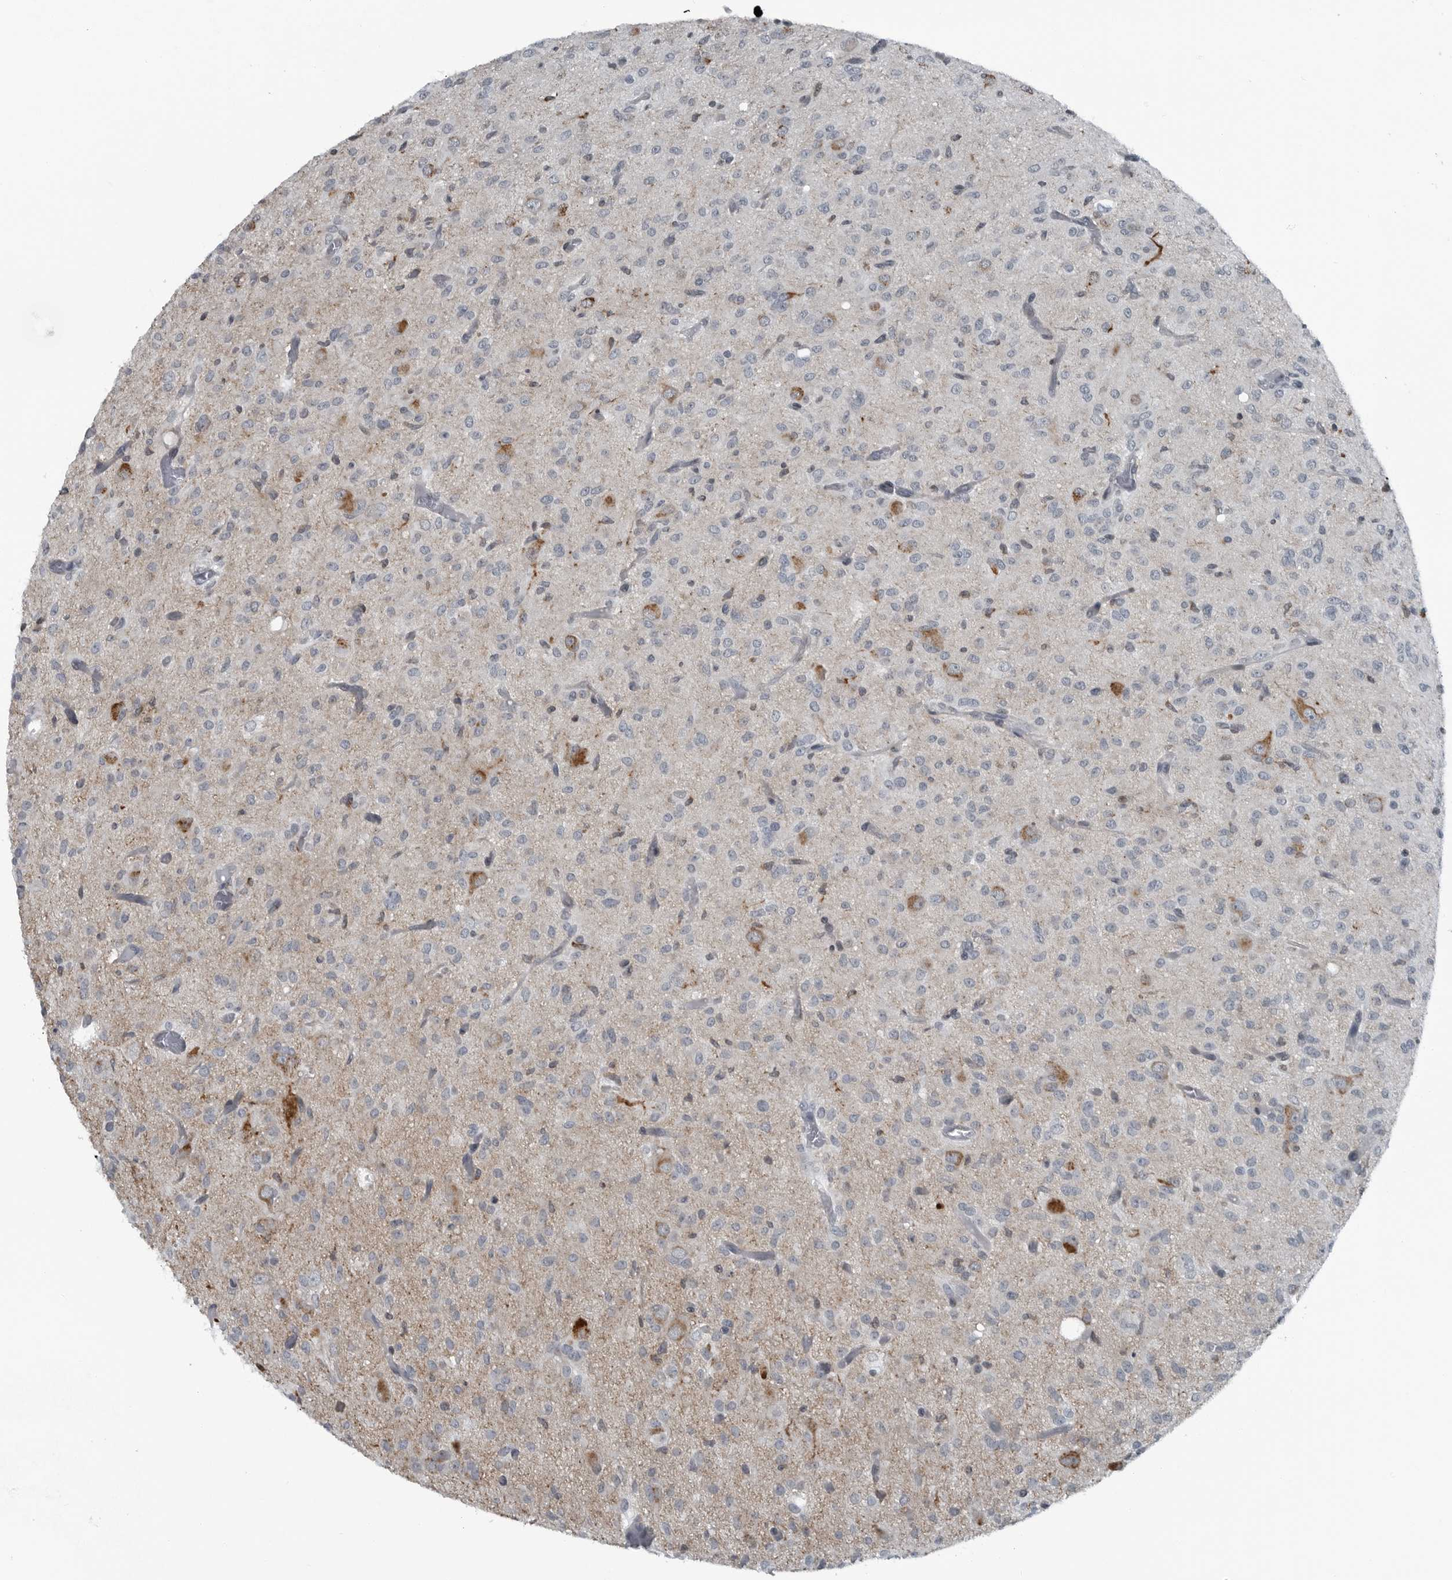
{"staining": {"intensity": "negative", "quantity": "none", "location": "none"}, "tissue": "glioma", "cell_type": "Tumor cells", "image_type": "cancer", "snomed": [{"axis": "morphology", "description": "Glioma, malignant, High grade"}, {"axis": "topography", "description": "Brain"}], "caption": "A photomicrograph of malignant high-grade glioma stained for a protein exhibits no brown staining in tumor cells. The staining is performed using DAB brown chromogen with nuclei counter-stained in using hematoxylin.", "gene": "GAK", "patient": {"sex": "female", "age": 59}}